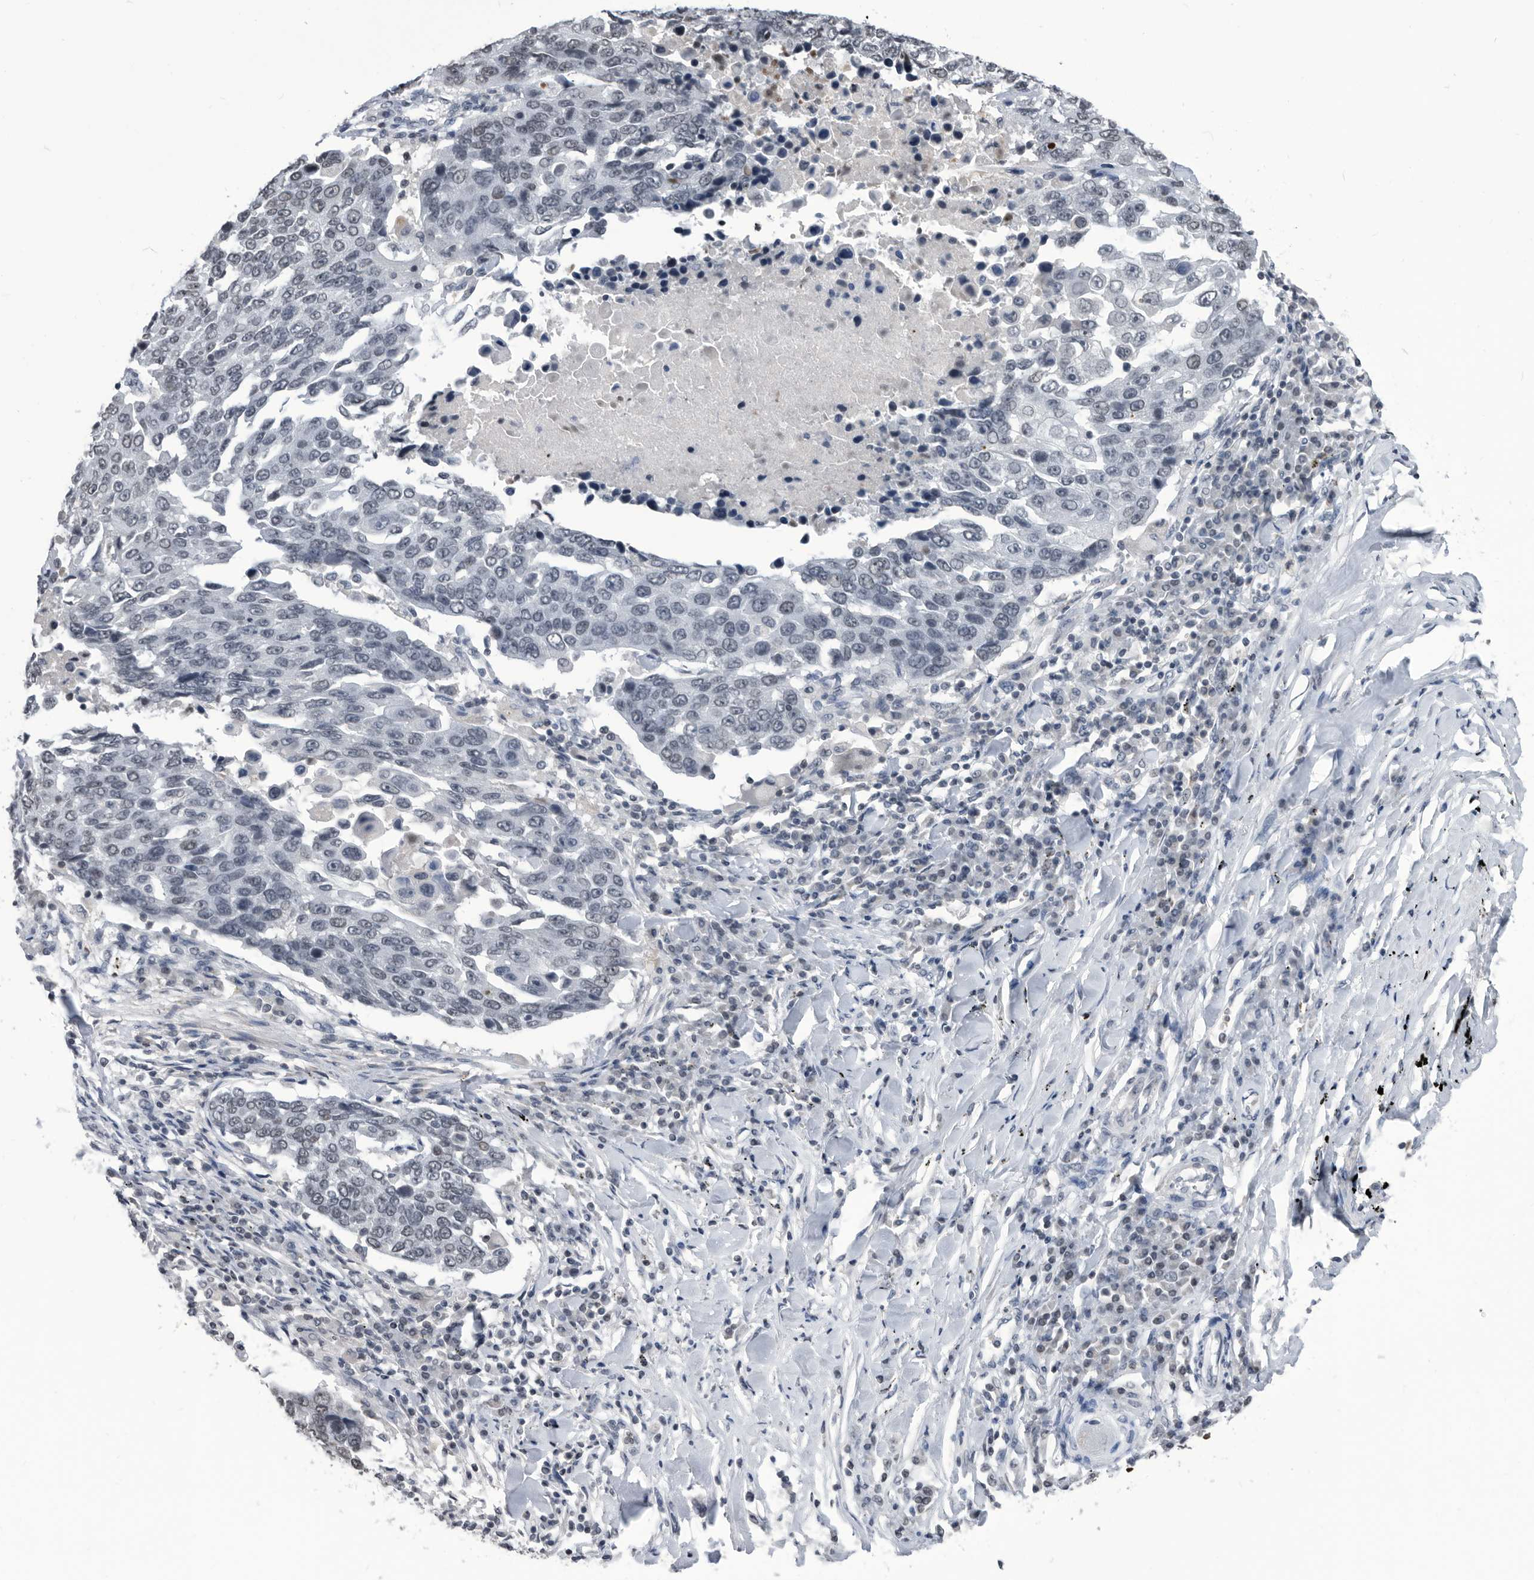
{"staining": {"intensity": "weak", "quantity": "<25%", "location": "nuclear"}, "tissue": "lung cancer", "cell_type": "Tumor cells", "image_type": "cancer", "snomed": [{"axis": "morphology", "description": "Squamous cell carcinoma, NOS"}, {"axis": "topography", "description": "Lung"}], "caption": "This is a image of IHC staining of lung cancer, which shows no positivity in tumor cells.", "gene": "TSTD1", "patient": {"sex": "male", "age": 66}}